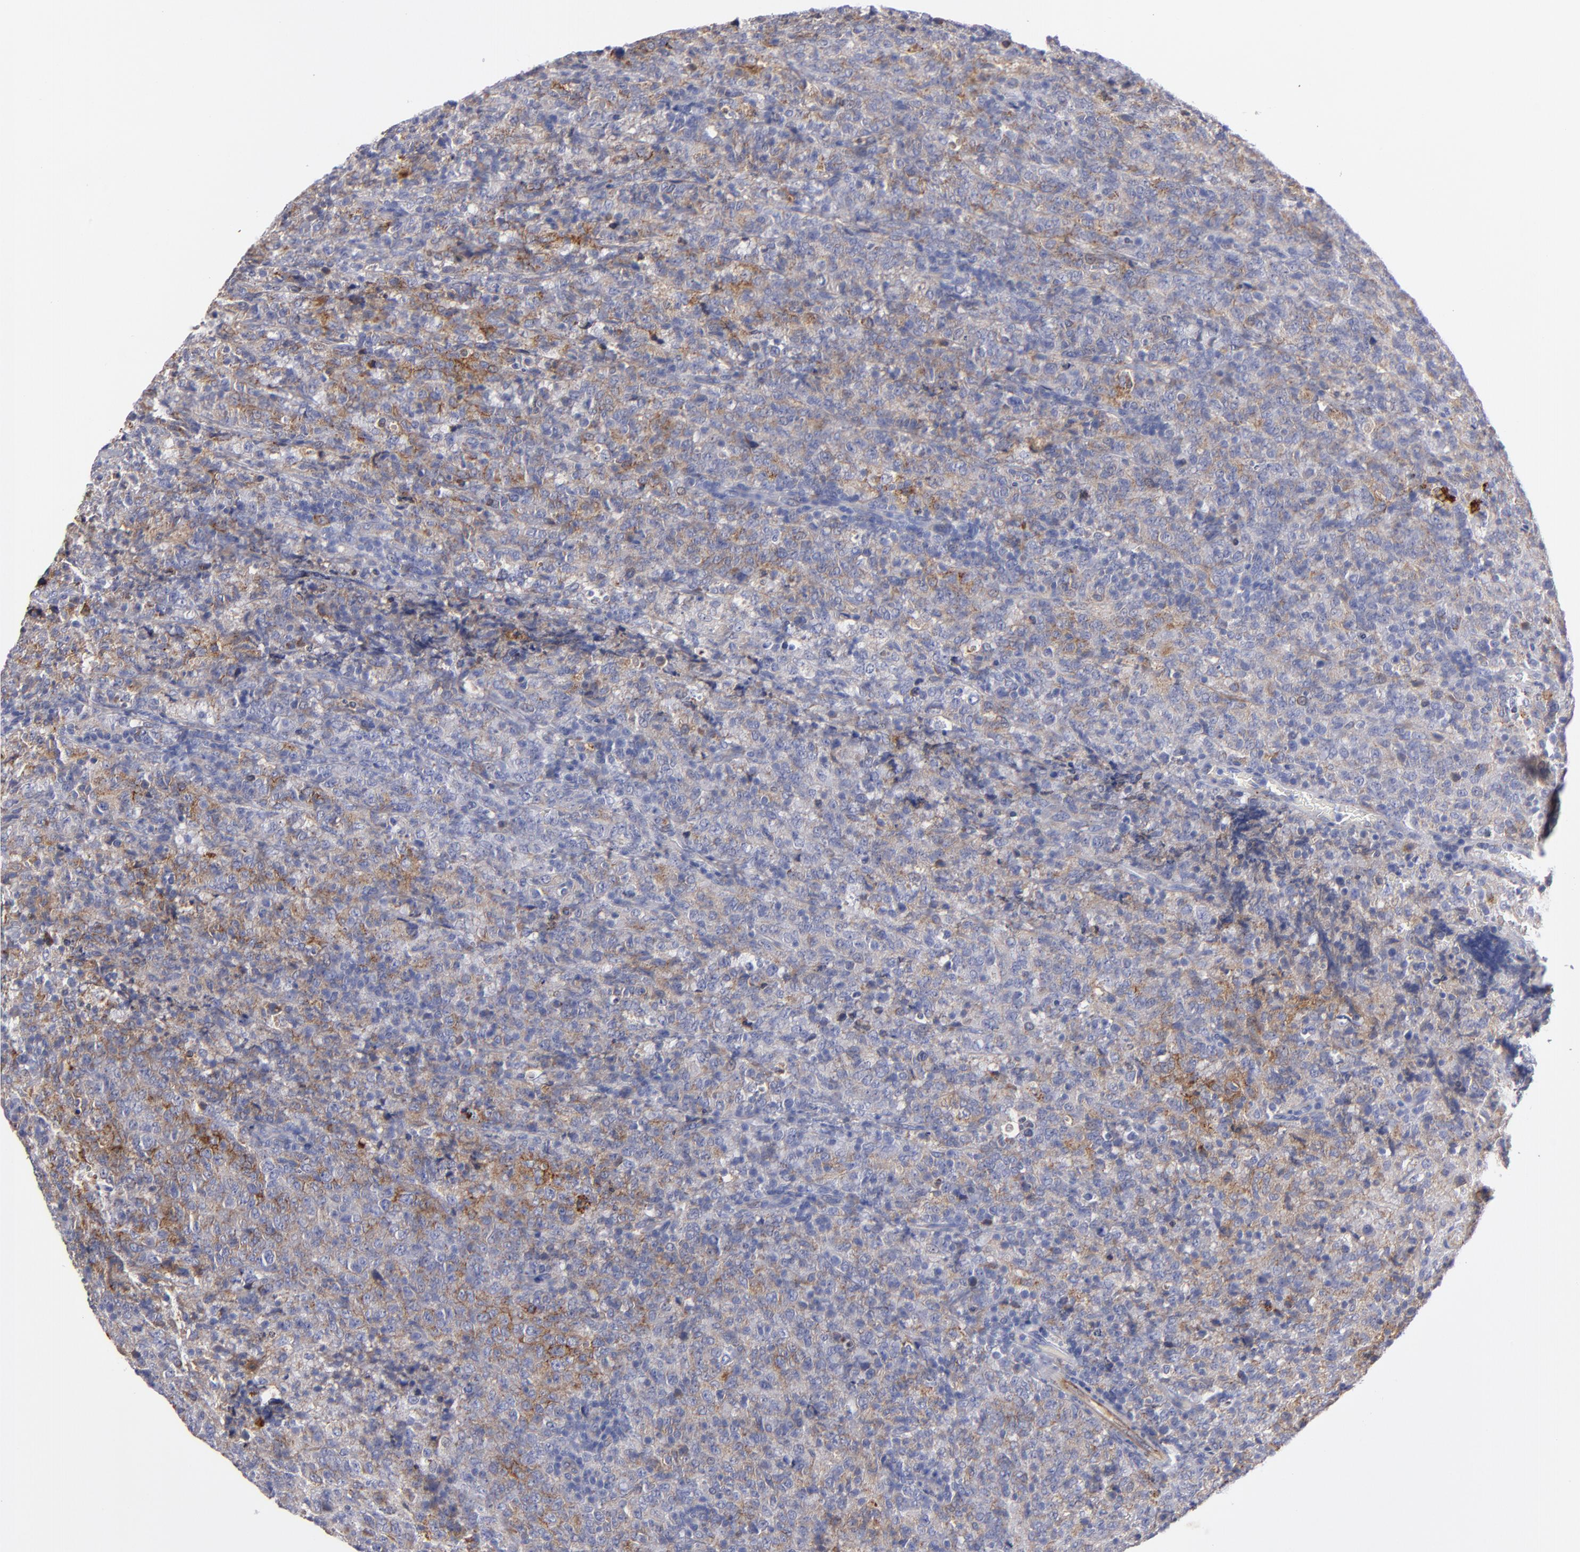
{"staining": {"intensity": "weak", "quantity": "25%-75%", "location": "cytoplasmic/membranous"}, "tissue": "lymphoma", "cell_type": "Tumor cells", "image_type": "cancer", "snomed": [{"axis": "morphology", "description": "Malignant lymphoma, non-Hodgkin's type, High grade"}, {"axis": "topography", "description": "Tonsil"}], "caption": "There is low levels of weak cytoplasmic/membranous expression in tumor cells of lymphoma, as demonstrated by immunohistochemical staining (brown color).", "gene": "MFGE8", "patient": {"sex": "female", "age": 36}}